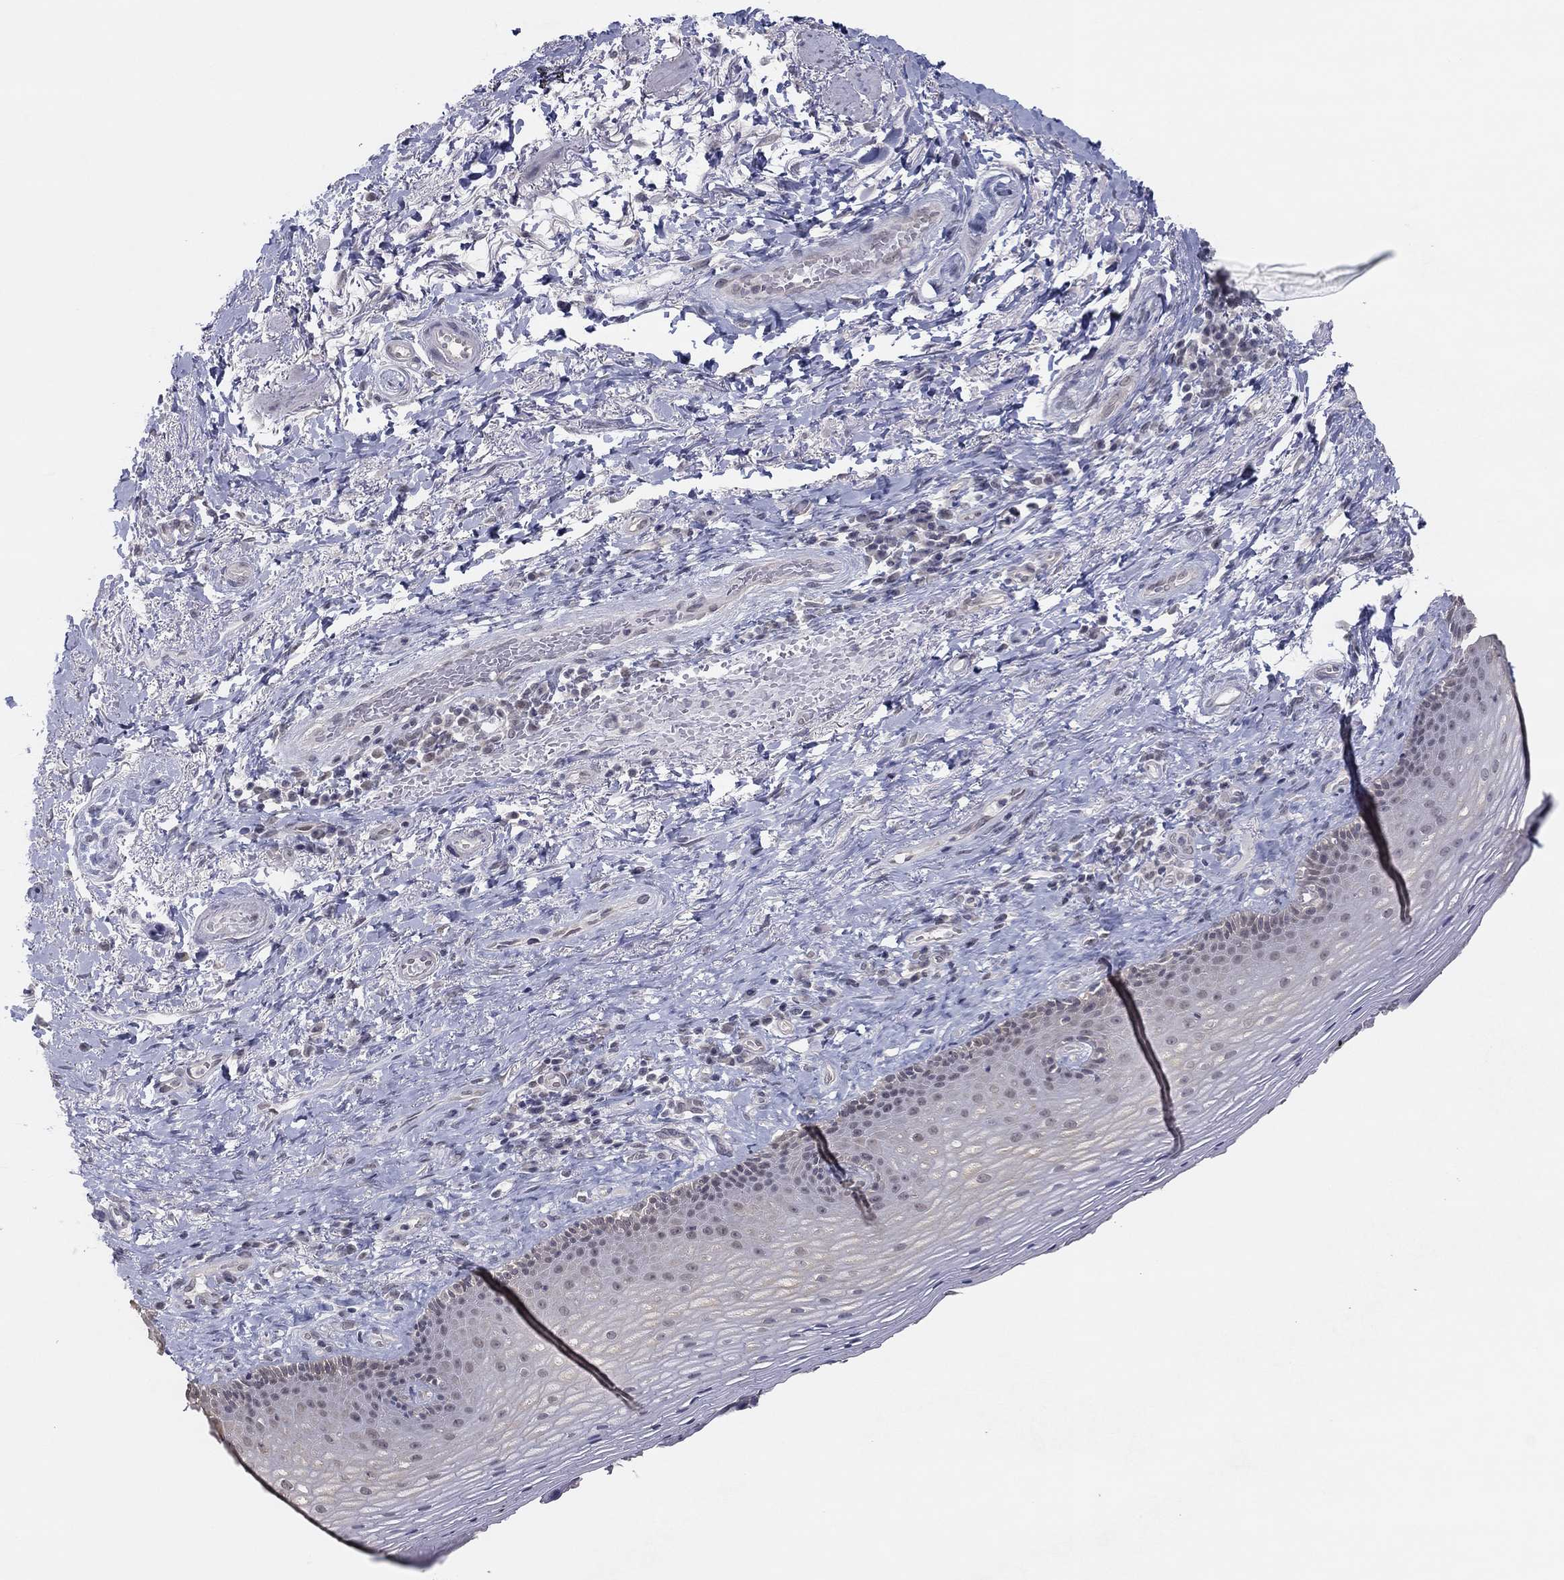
{"staining": {"intensity": "weak", "quantity": "25%-75%", "location": "cytoplasmic/membranous"}, "tissue": "skin", "cell_type": "Epidermal cells", "image_type": "normal", "snomed": [{"axis": "morphology", "description": "Normal tissue, NOS"}, {"axis": "morphology", "description": "Adenocarcinoma, NOS"}, {"axis": "topography", "description": "Rectum"}, {"axis": "topography", "description": "Anal"}], "caption": "Immunohistochemical staining of normal human skin demonstrates weak cytoplasmic/membranous protein expression in about 25%-75% of epidermal cells. The staining is performed using DAB (3,3'-diaminobenzidine) brown chromogen to label protein expression. The nuclei are counter-stained blue using hematoxylin.", "gene": "SLC22A2", "patient": {"sex": "female", "age": 68}}